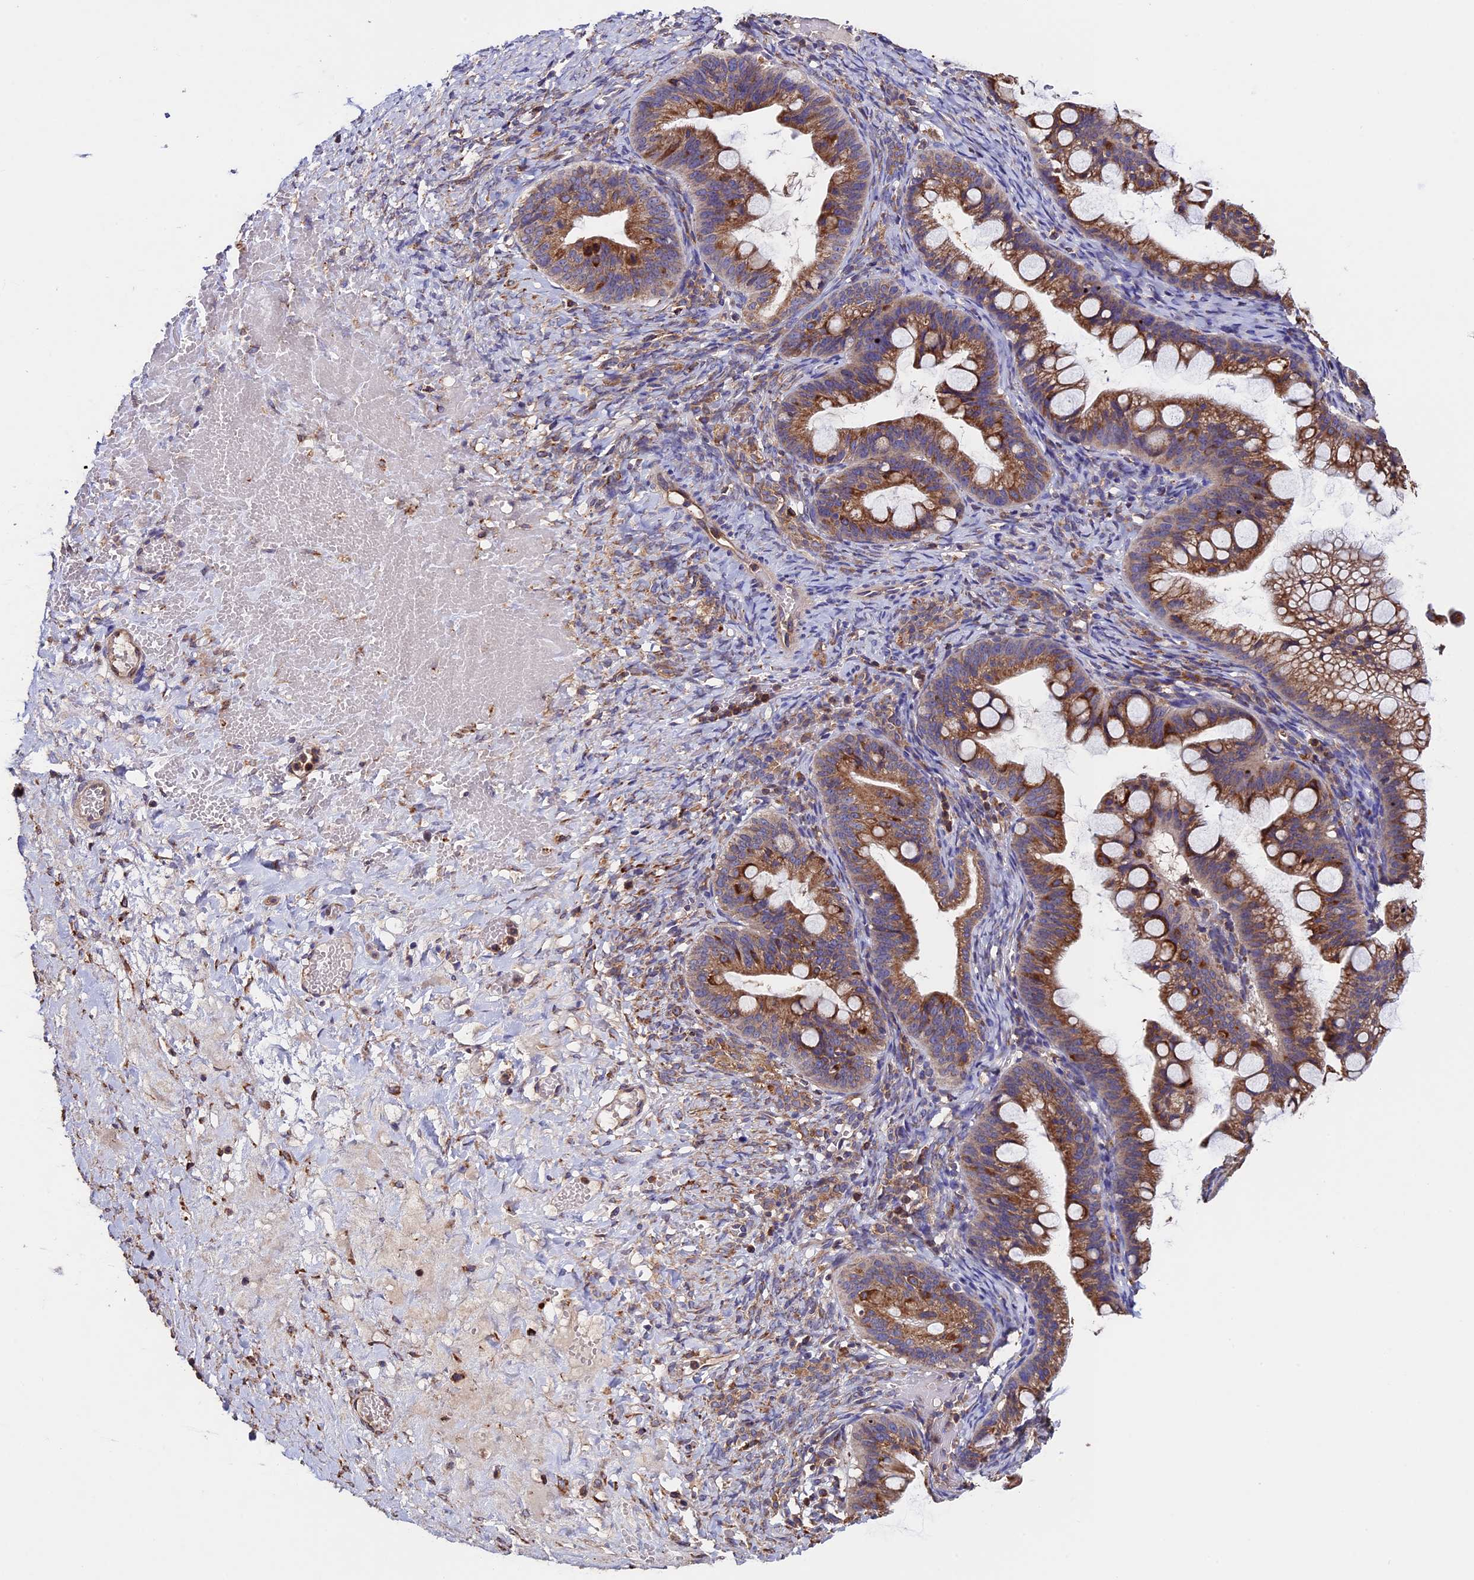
{"staining": {"intensity": "moderate", "quantity": ">75%", "location": "cytoplasmic/membranous"}, "tissue": "ovarian cancer", "cell_type": "Tumor cells", "image_type": "cancer", "snomed": [{"axis": "morphology", "description": "Cystadenocarcinoma, mucinous, NOS"}, {"axis": "topography", "description": "Ovary"}], "caption": "Ovarian mucinous cystadenocarcinoma tissue exhibits moderate cytoplasmic/membranous positivity in approximately >75% of tumor cells (DAB (3,3'-diaminobenzidine) = brown stain, brightfield microscopy at high magnification).", "gene": "BTBD3", "patient": {"sex": "female", "age": 73}}